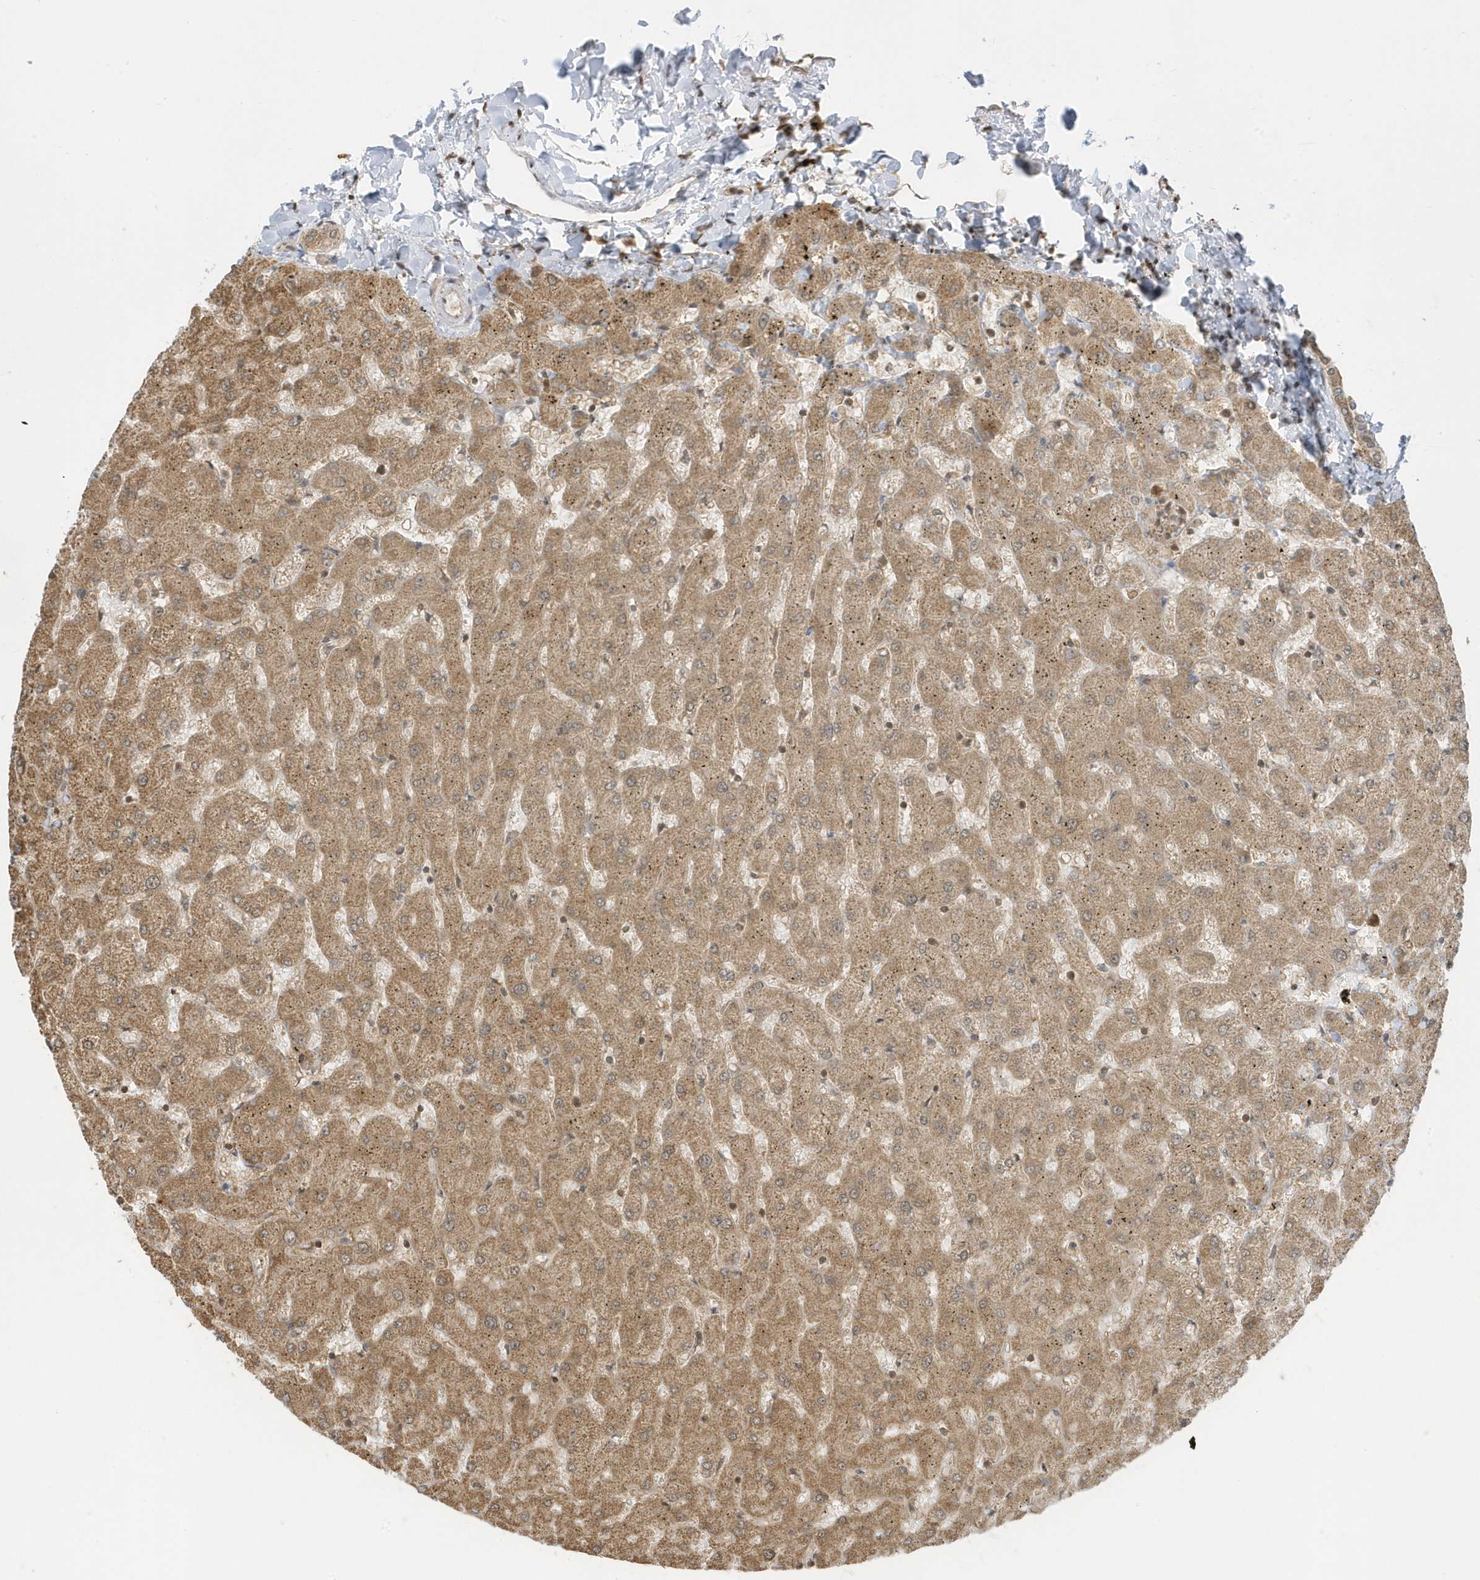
{"staining": {"intensity": "weak", "quantity": ">75%", "location": "cytoplasmic/membranous"}, "tissue": "liver", "cell_type": "Cholangiocytes", "image_type": "normal", "snomed": [{"axis": "morphology", "description": "Normal tissue, NOS"}, {"axis": "topography", "description": "Liver"}], "caption": "About >75% of cholangiocytes in unremarkable human liver show weak cytoplasmic/membranous protein positivity as visualized by brown immunohistochemical staining.", "gene": "PPP1R7", "patient": {"sex": "female", "age": 63}}